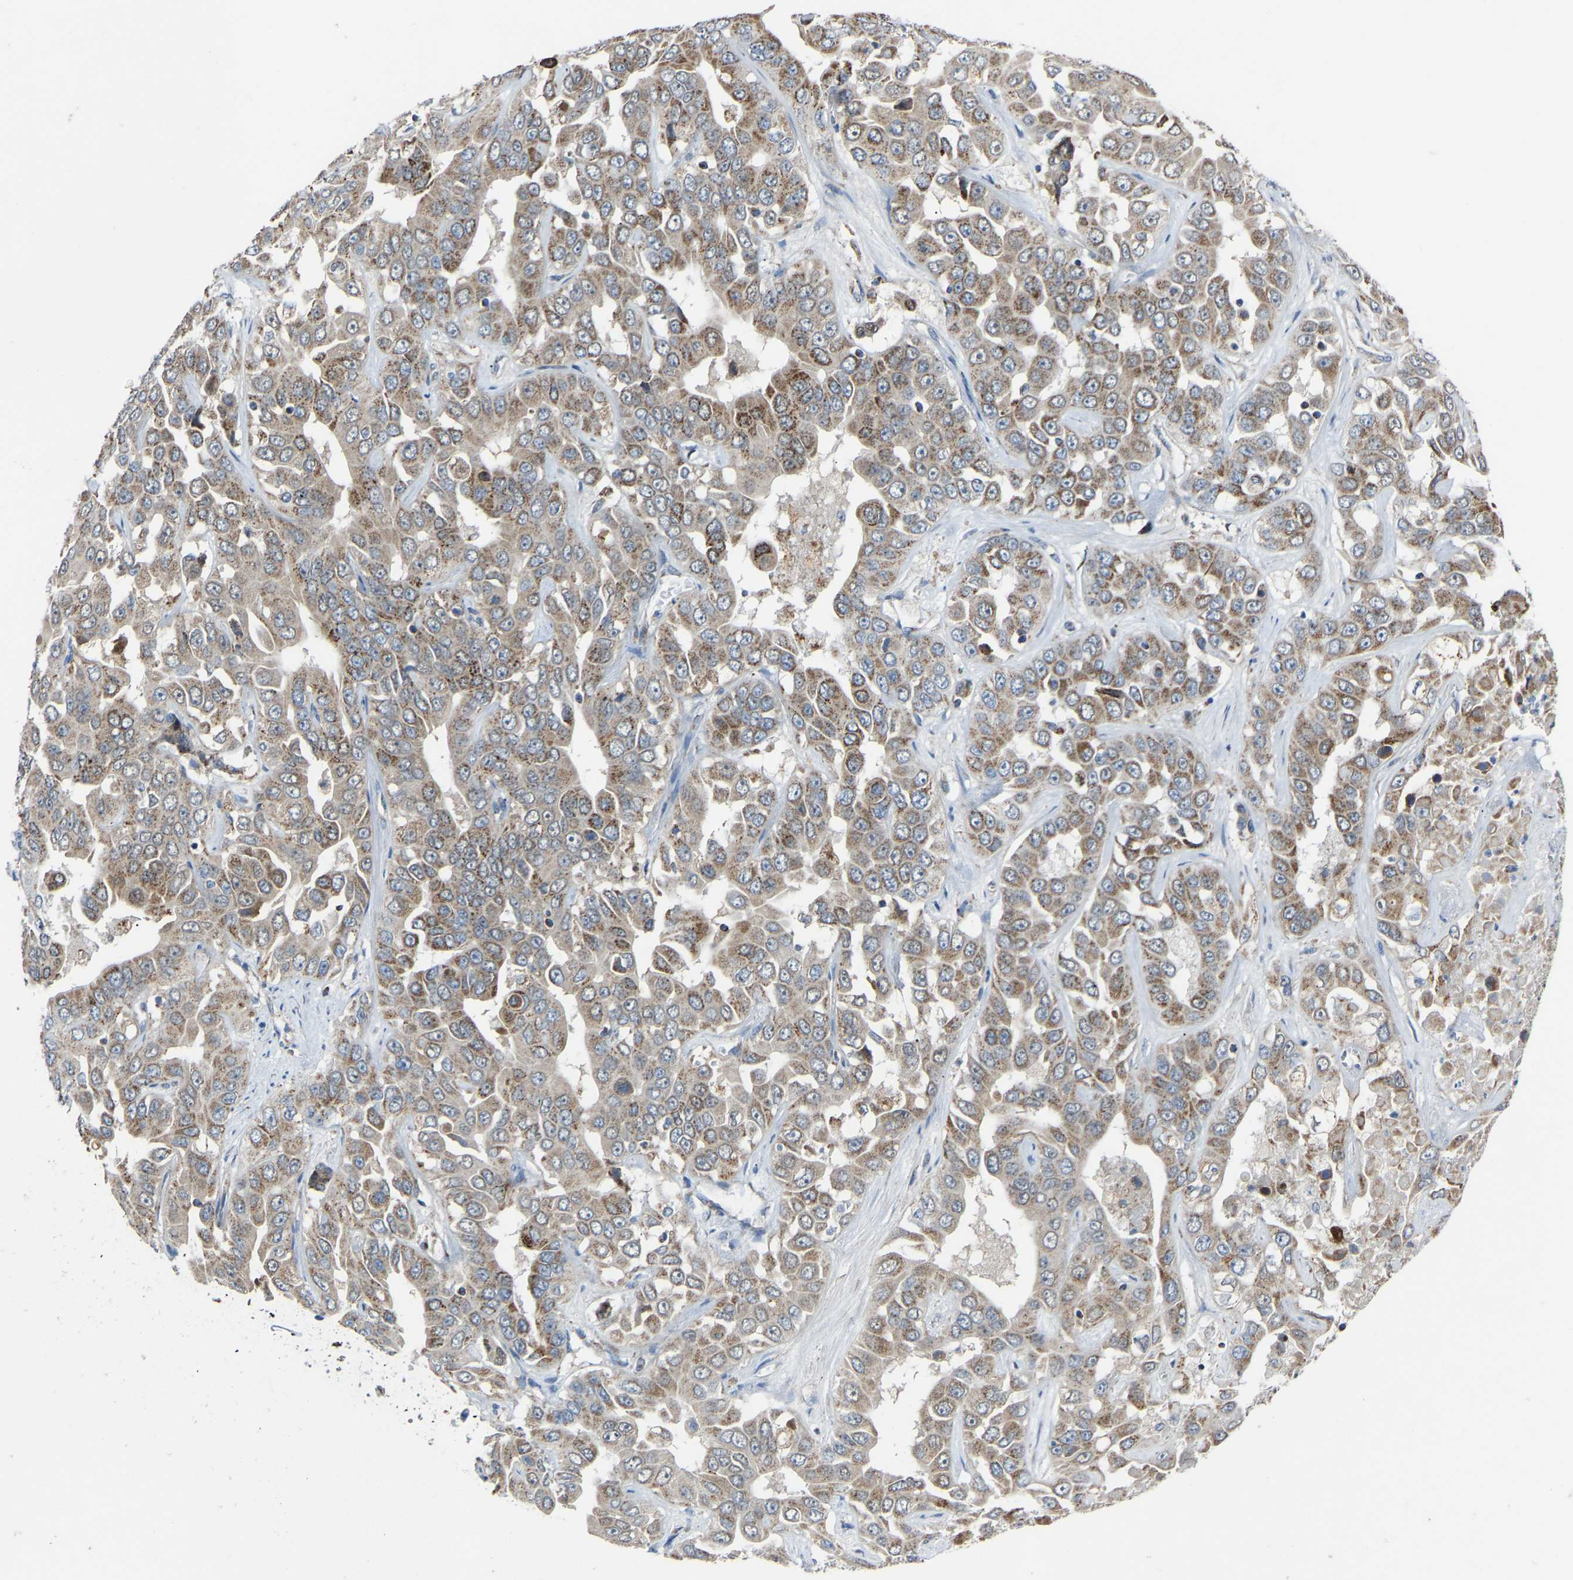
{"staining": {"intensity": "moderate", "quantity": ">75%", "location": "cytoplasmic/membranous"}, "tissue": "liver cancer", "cell_type": "Tumor cells", "image_type": "cancer", "snomed": [{"axis": "morphology", "description": "Cholangiocarcinoma"}, {"axis": "topography", "description": "Liver"}], "caption": "The immunohistochemical stain highlights moderate cytoplasmic/membranous positivity in tumor cells of liver cancer (cholangiocarcinoma) tissue.", "gene": "CANT1", "patient": {"sex": "female", "age": 52}}